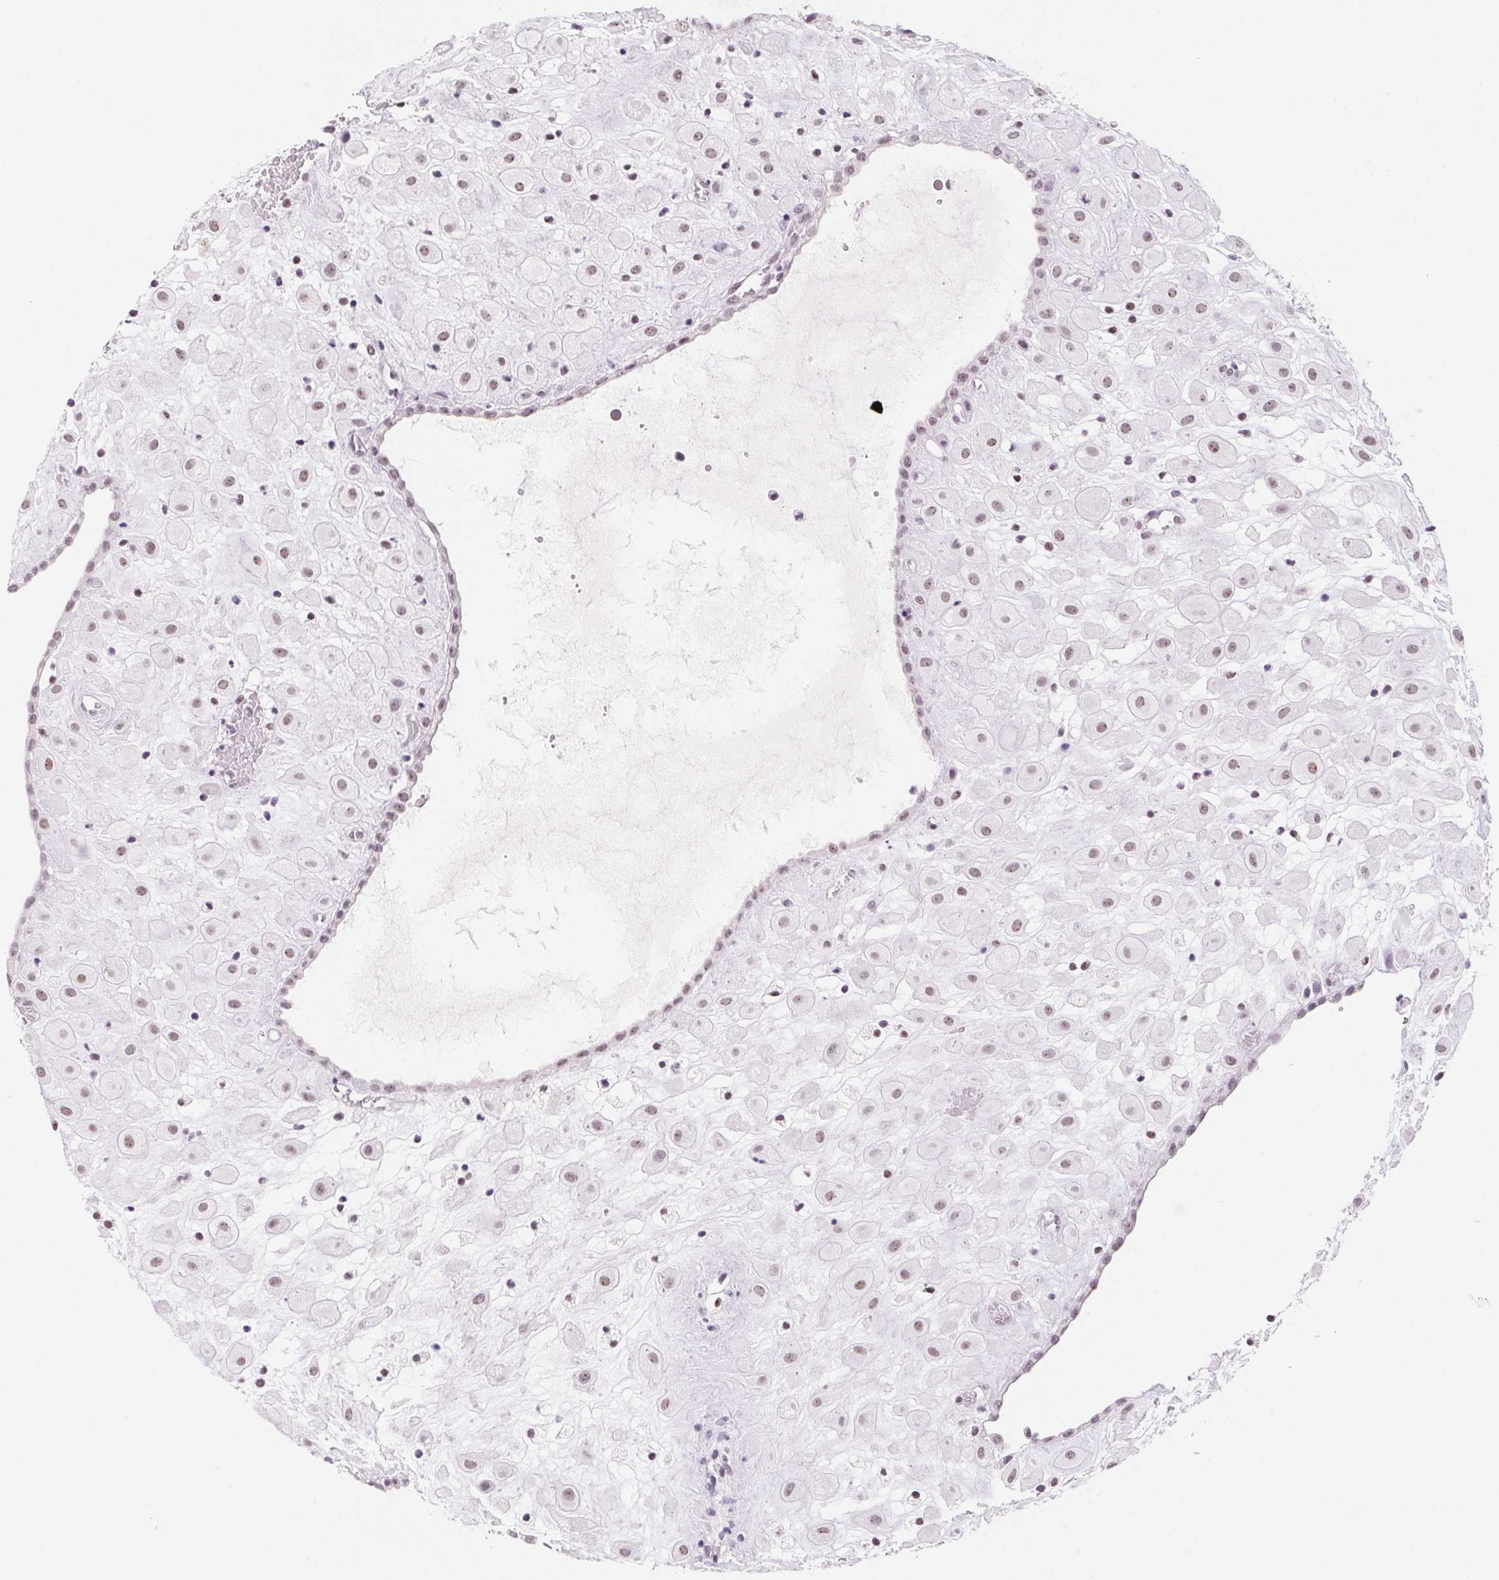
{"staining": {"intensity": "weak", "quantity": "25%-75%", "location": "nuclear"}, "tissue": "placenta", "cell_type": "Decidual cells", "image_type": "normal", "snomed": [{"axis": "morphology", "description": "Normal tissue, NOS"}, {"axis": "topography", "description": "Placenta"}], "caption": "Weak nuclear protein staining is appreciated in approximately 25%-75% of decidual cells in placenta. (brown staining indicates protein expression, while blue staining denotes nuclei).", "gene": "ZIC4", "patient": {"sex": "female", "age": 24}}